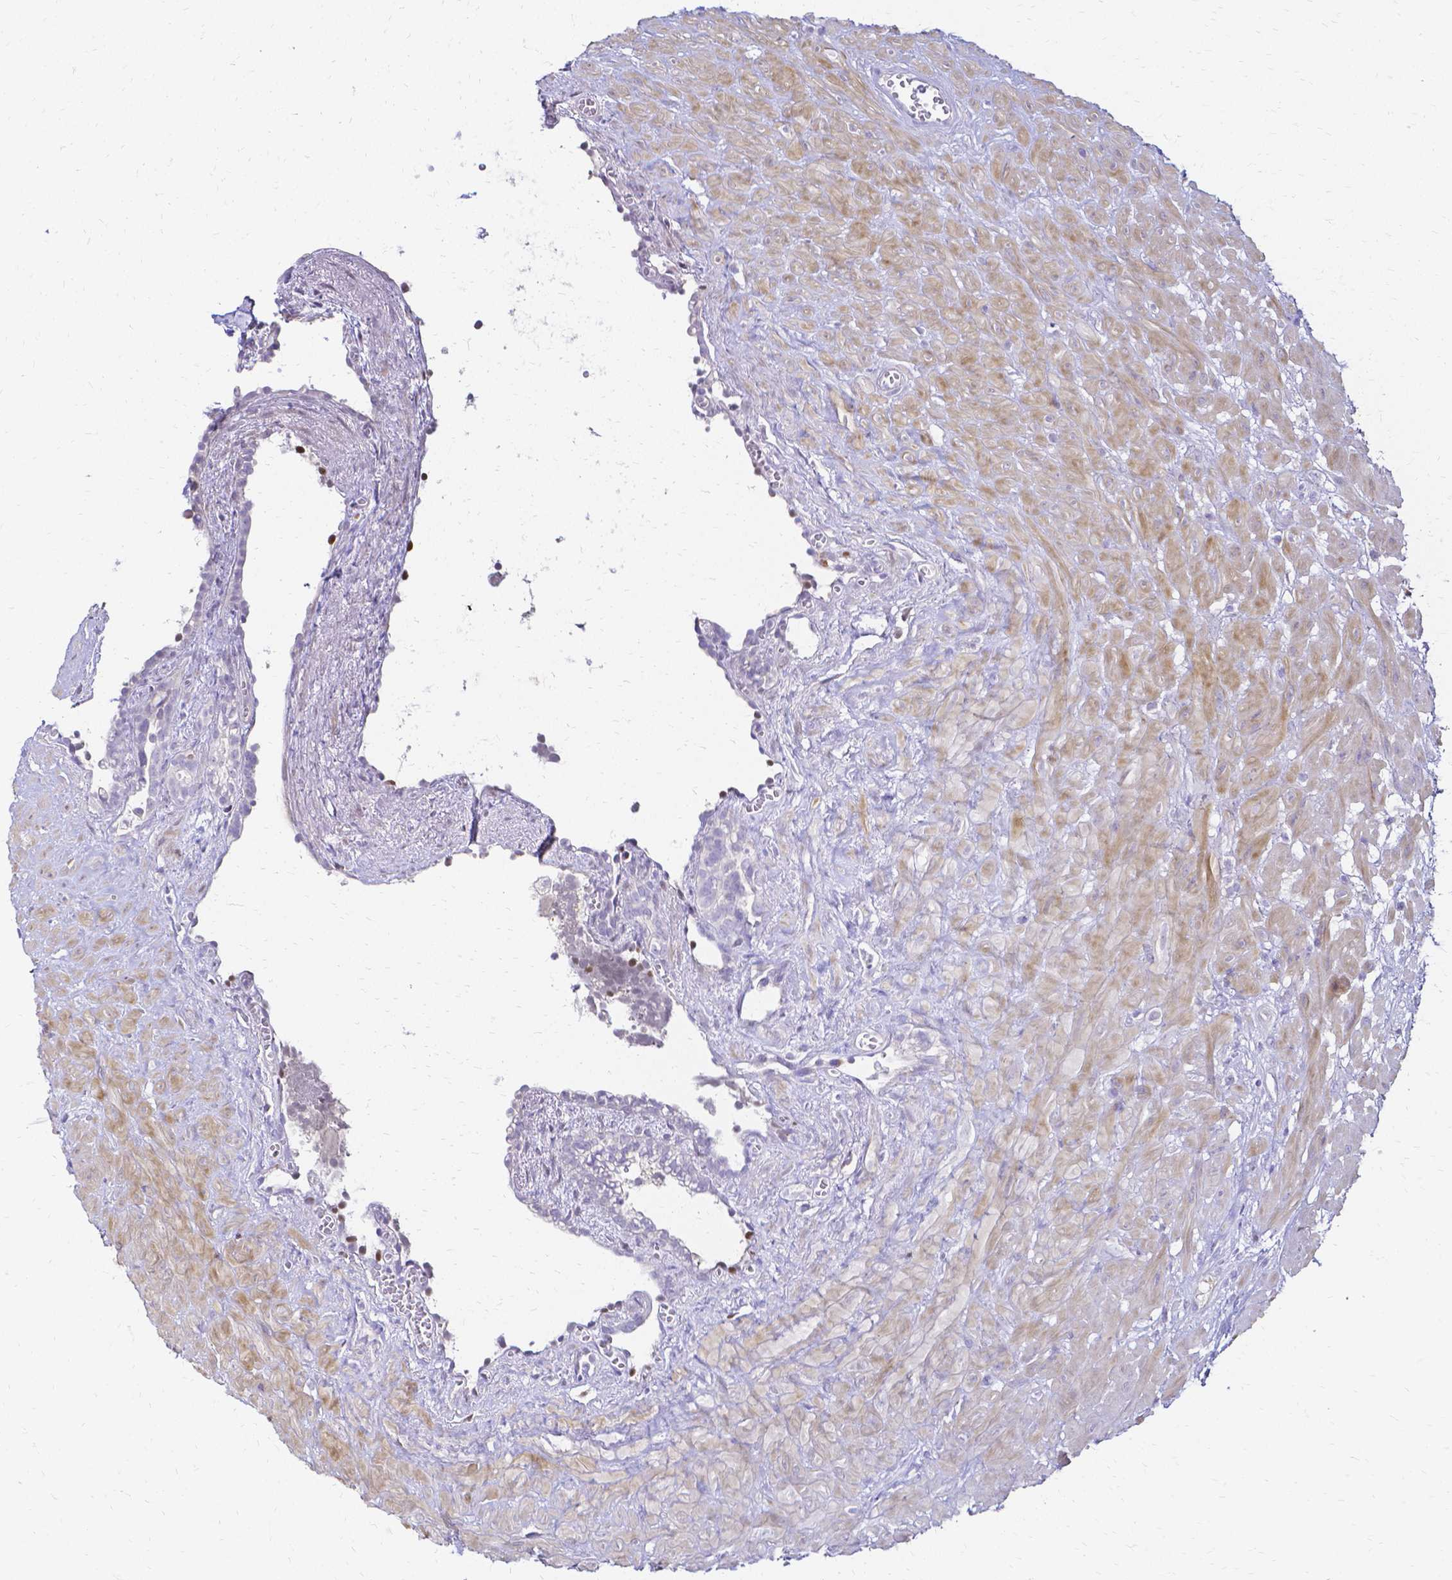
{"staining": {"intensity": "negative", "quantity": "none", "location": "none"}, "tissue": "seminal vesicle", "cell_type": "Glandular cells", "image_type": "normal", "snomed": [{"axis": "morphology", "description": "Normal tissue, NOS"}, {"axis": "topography", "description": "Seminal veicle"}], "caption": "A photomicrograph of seminal vesicle stained for a protein shows no brown staining in glandular cells. (DAB (3,3'-diaminobenzidine) IHC with hematoxylin counter stain).", "gene": "CCNB1", "patient": {"sex": "male", "age": 76}}